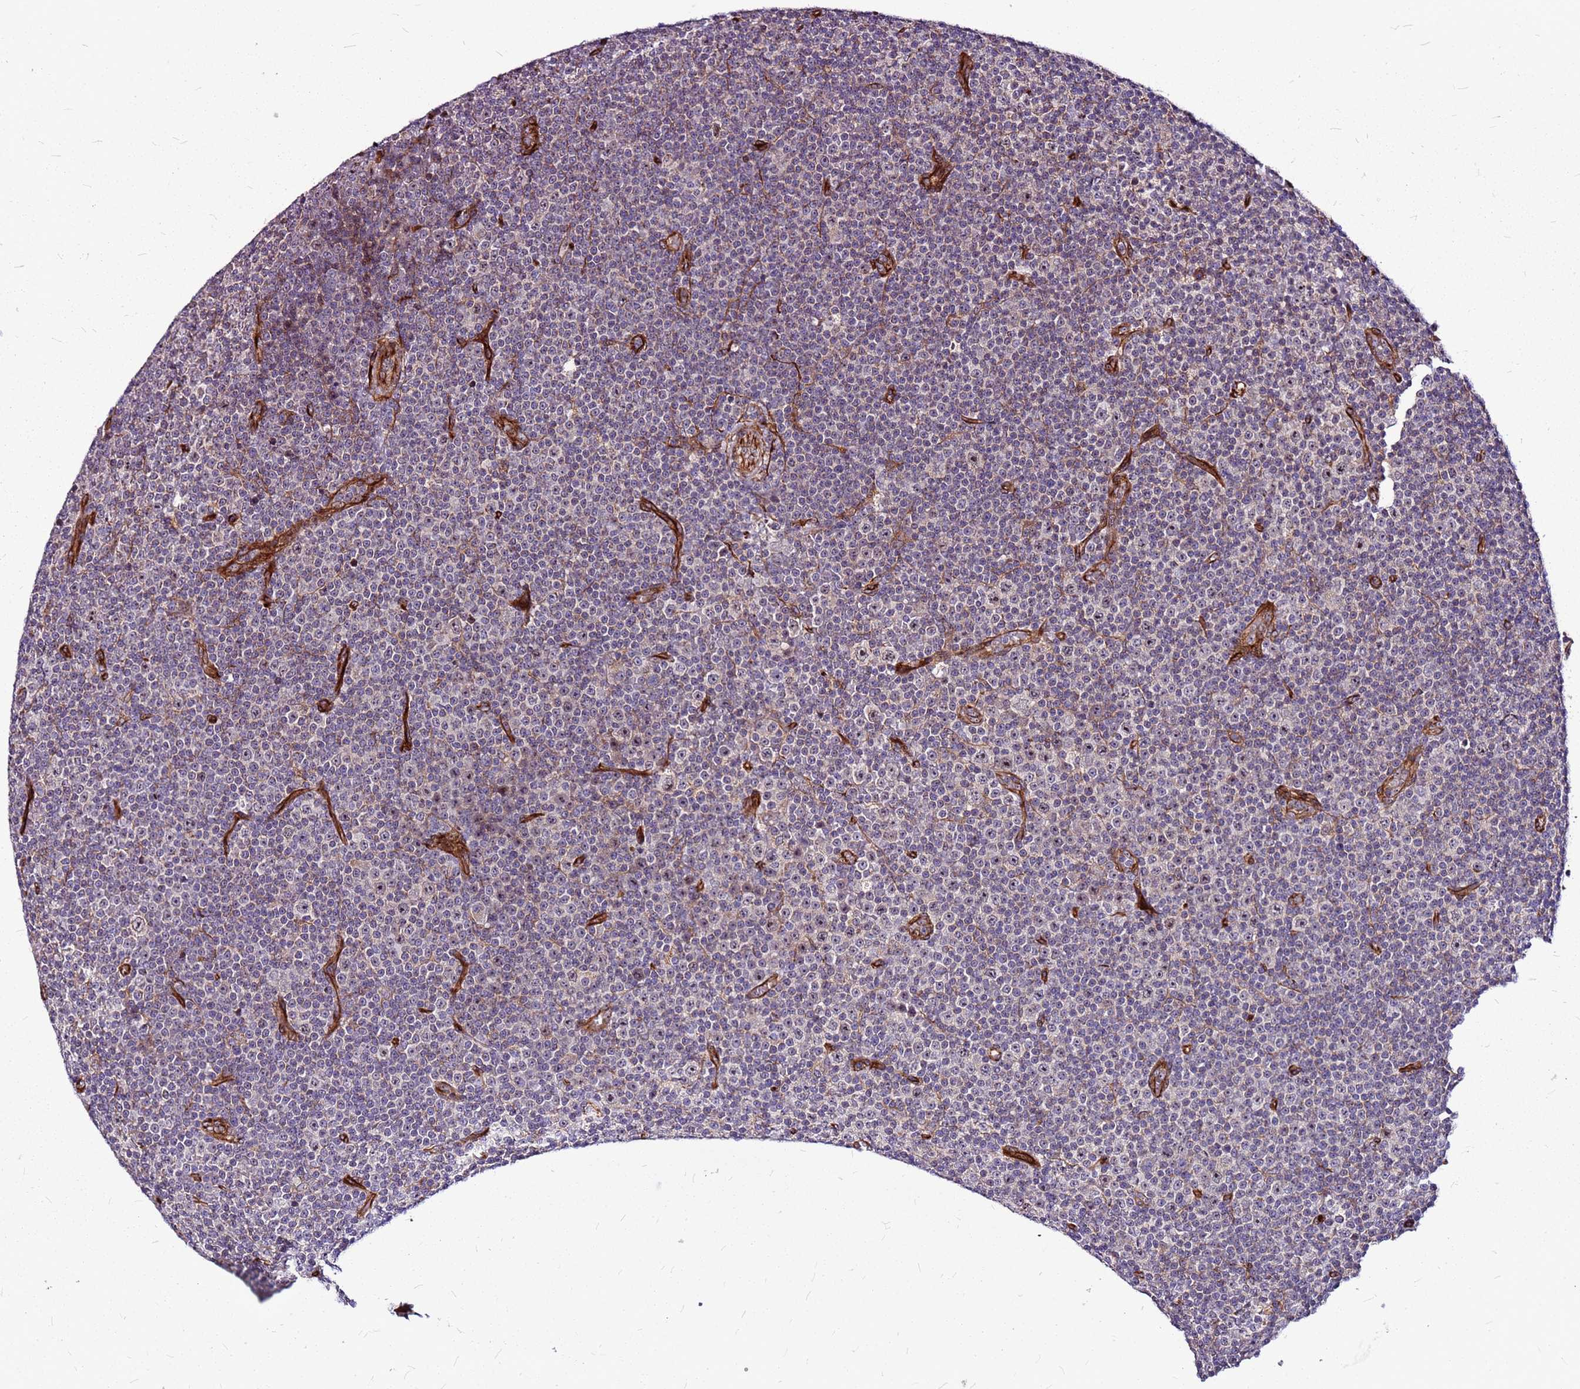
{"staining": {"intensity": "negative", "quantity": "none", "location": "none"}, "tissue": "lymphoma", "cell_type": "Tumor cells", "image_type": "cancer", "snomed": [{"axis": "morphology", "description": "Malignant lymphoma, non-Hodgkin's type, Low grade"}, {"axis": "topography", "description": "Lymph node"}], "caption": "Protein analysis of lymphoma shows no significant positivity in tumor cells.", "gene": "TOPAZ1", "patient": {"sex": "female", "age": 67}}